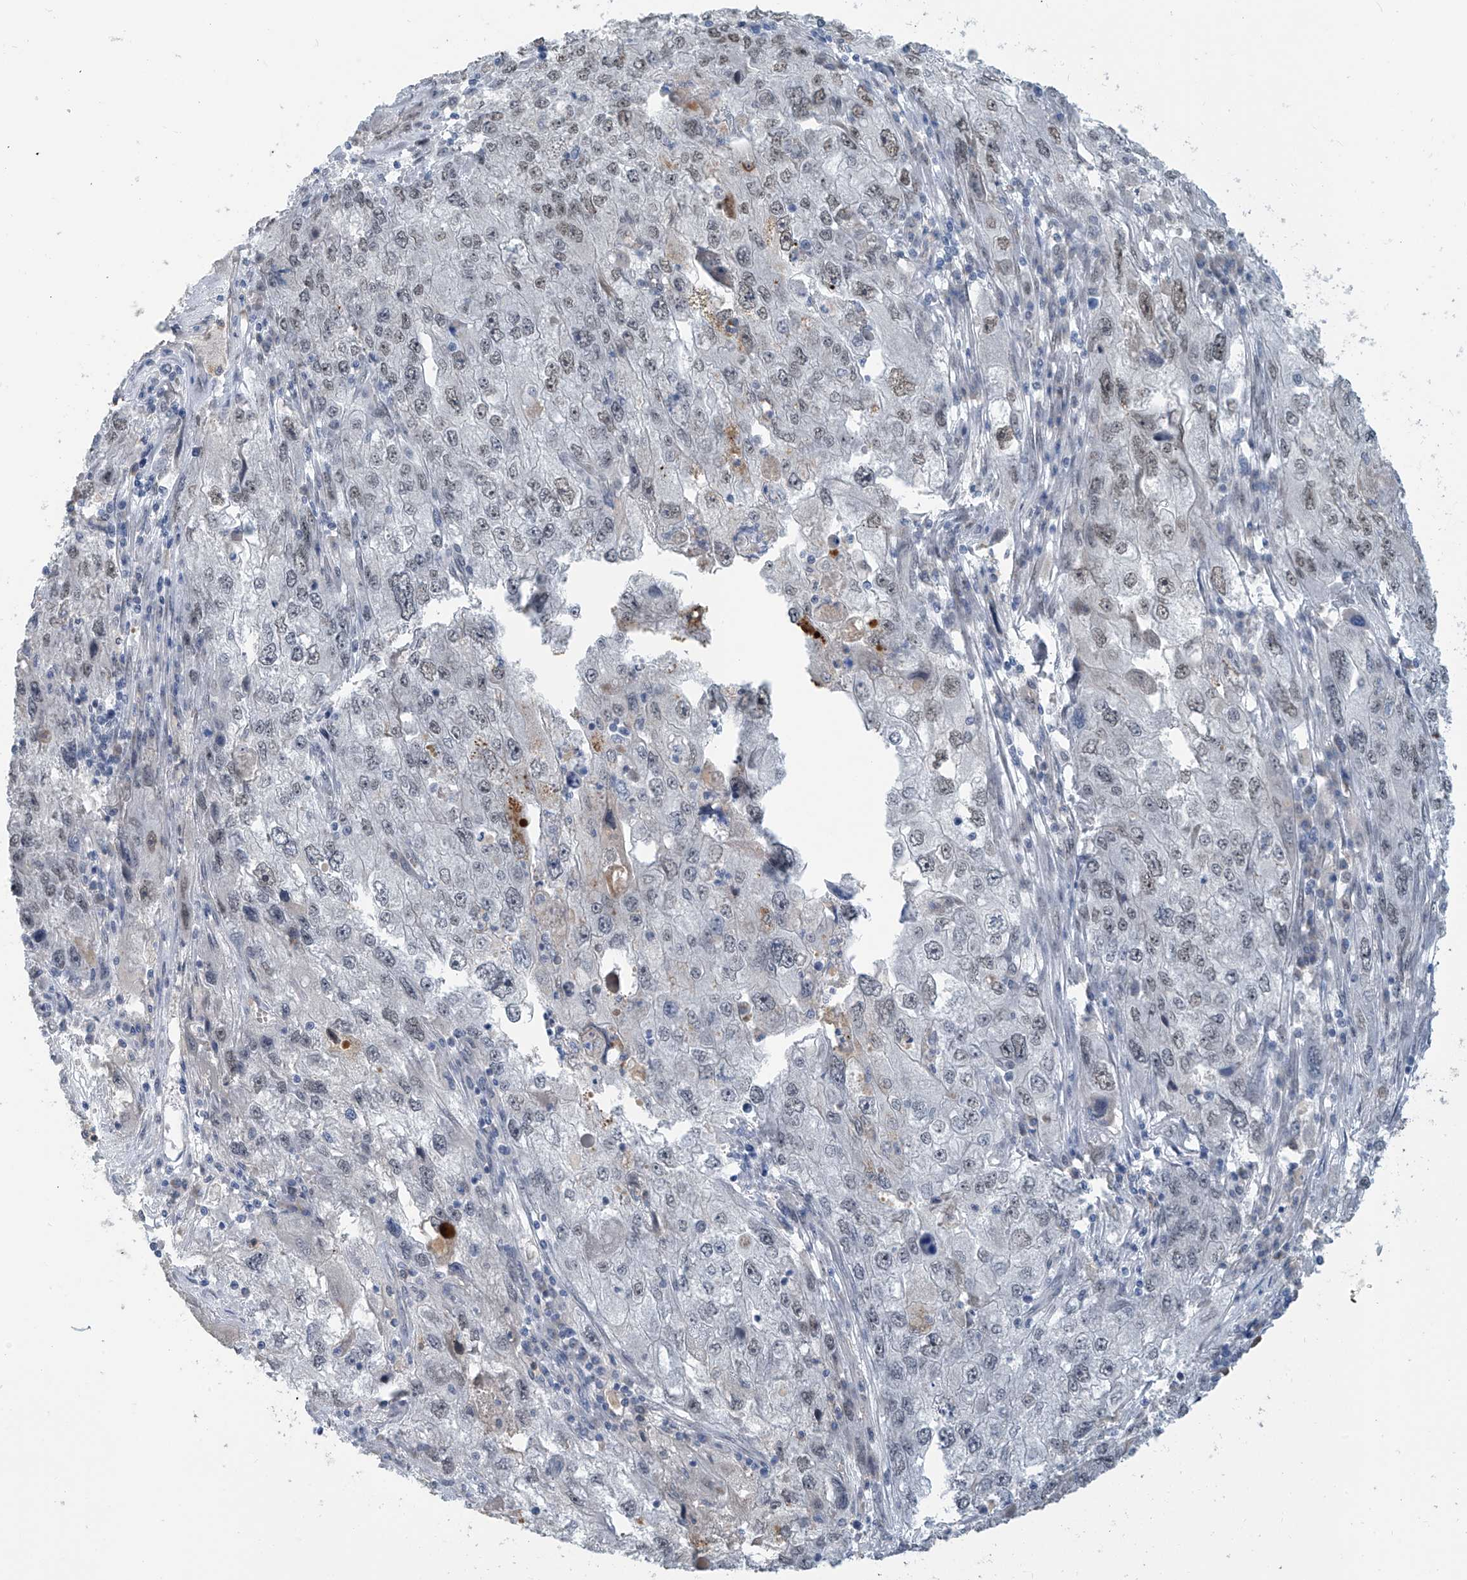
{"staining": {"intensity": "weak", "quantity": "<25%", "location": "nuclear"}, "tissue": "endometrial cancer", "cell_type": "Tumor cells", "image_type": "cancer", "snomed": [{"axis": "morphology", "description": "Adenocarcinoma, NOS"}, {"axis": "topography", "description": "Endometrium"}], "caption": "A photomicrograph of endometrial cancer stained for a protein displays no brown staining in tumor cells.", "gene": "MCM9", "patient": {"sex": "female", "age": 49}}